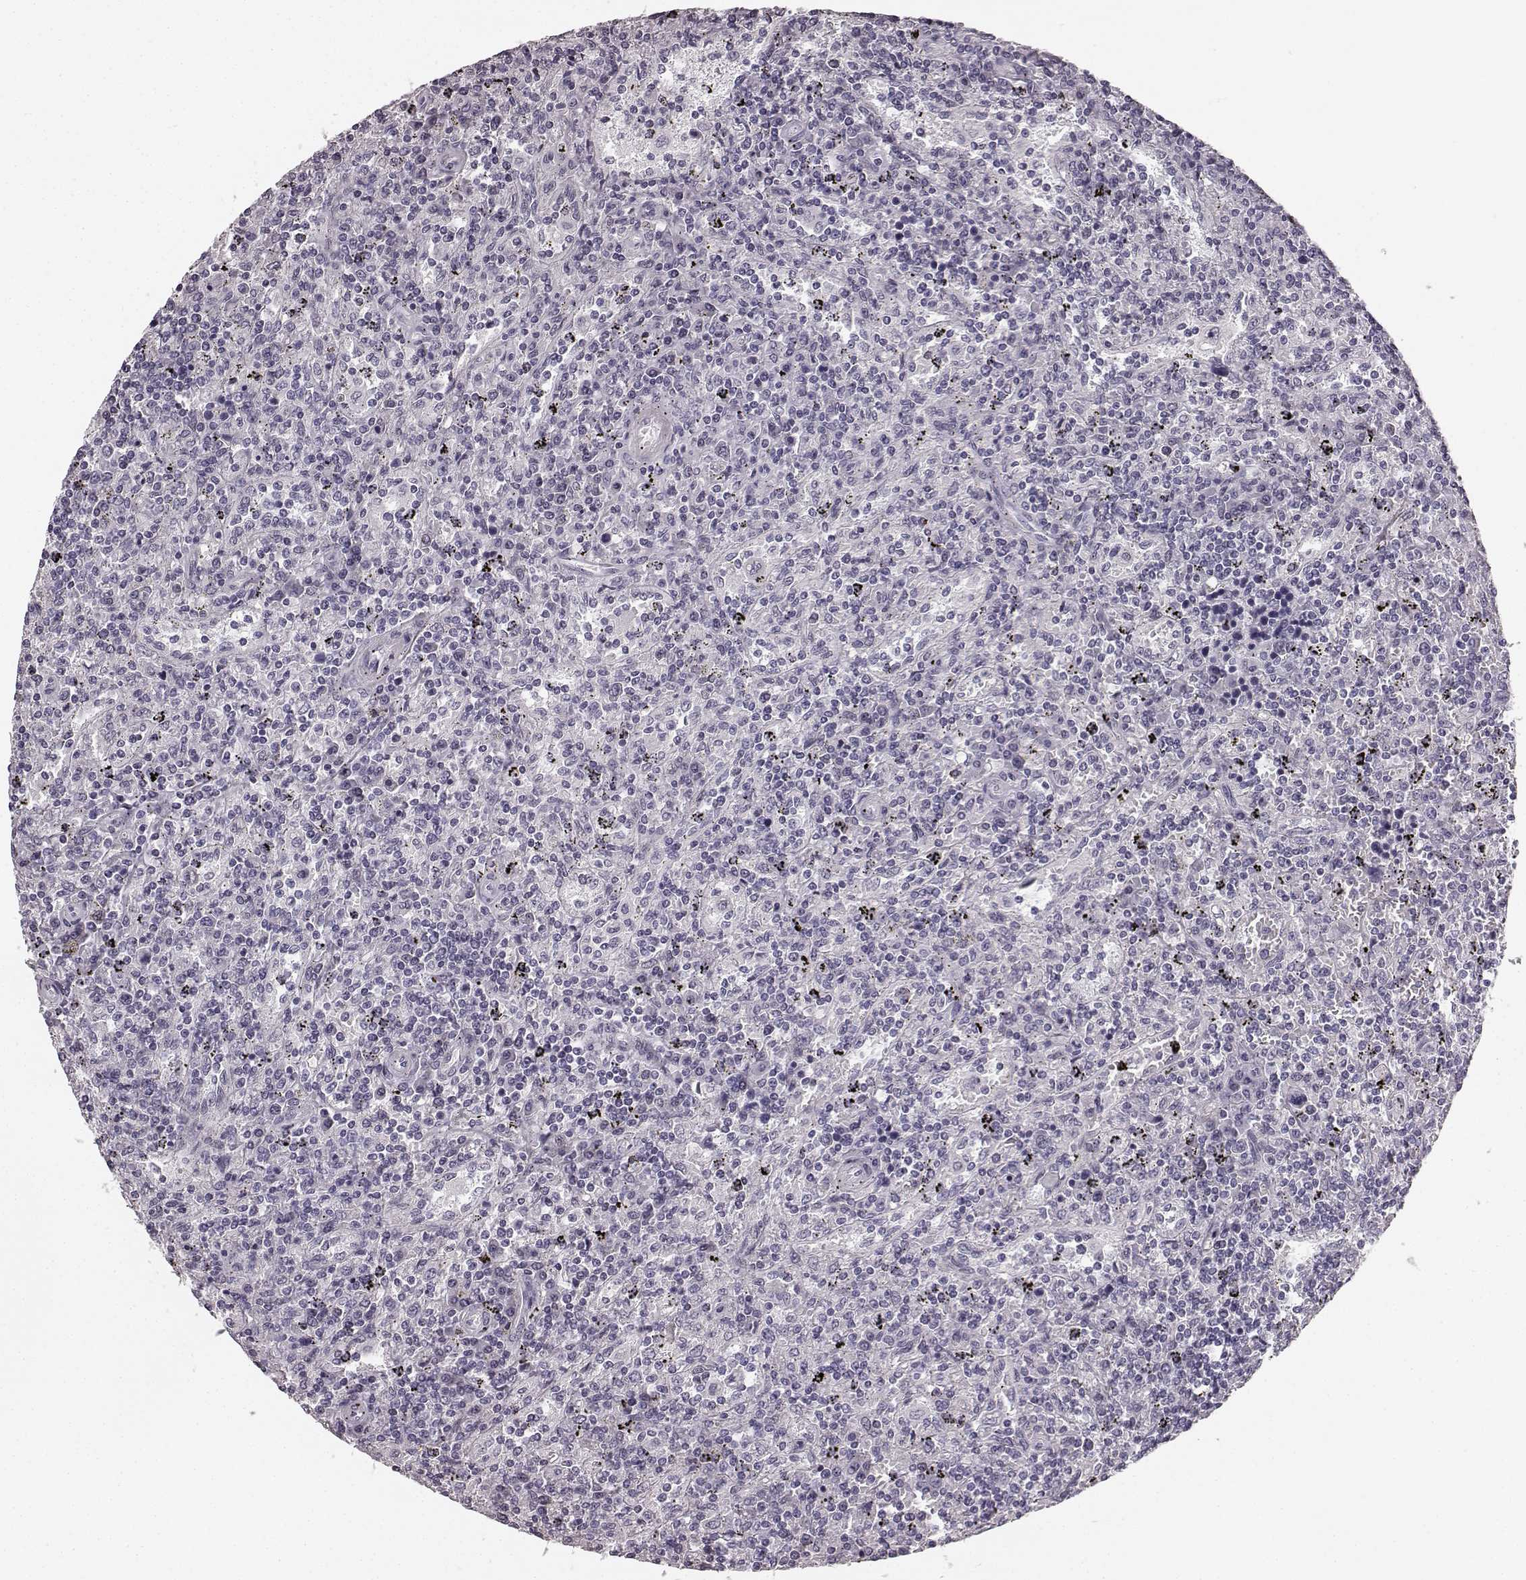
{"staining": {"intensity": "negative", "quantity": "none", "location": "none"}, "tissue": "lymphoma", "cell_type": "Tumor cells", "image_type": "cancer", "snomed": [{"axis": "morphology", "description": "Malignant lymphoma, non-Hodgkin's type, Low grade"}, {"axis": "topography", "description": "Spleen"}], "caption": "The IHC image has no significant positivity in tumor cells of low-grade malignant lymphoma, non-Hodgkin's type tissue.", "gene": "TMPRSS15", "patient": {"sex": "male", "age": 62}}